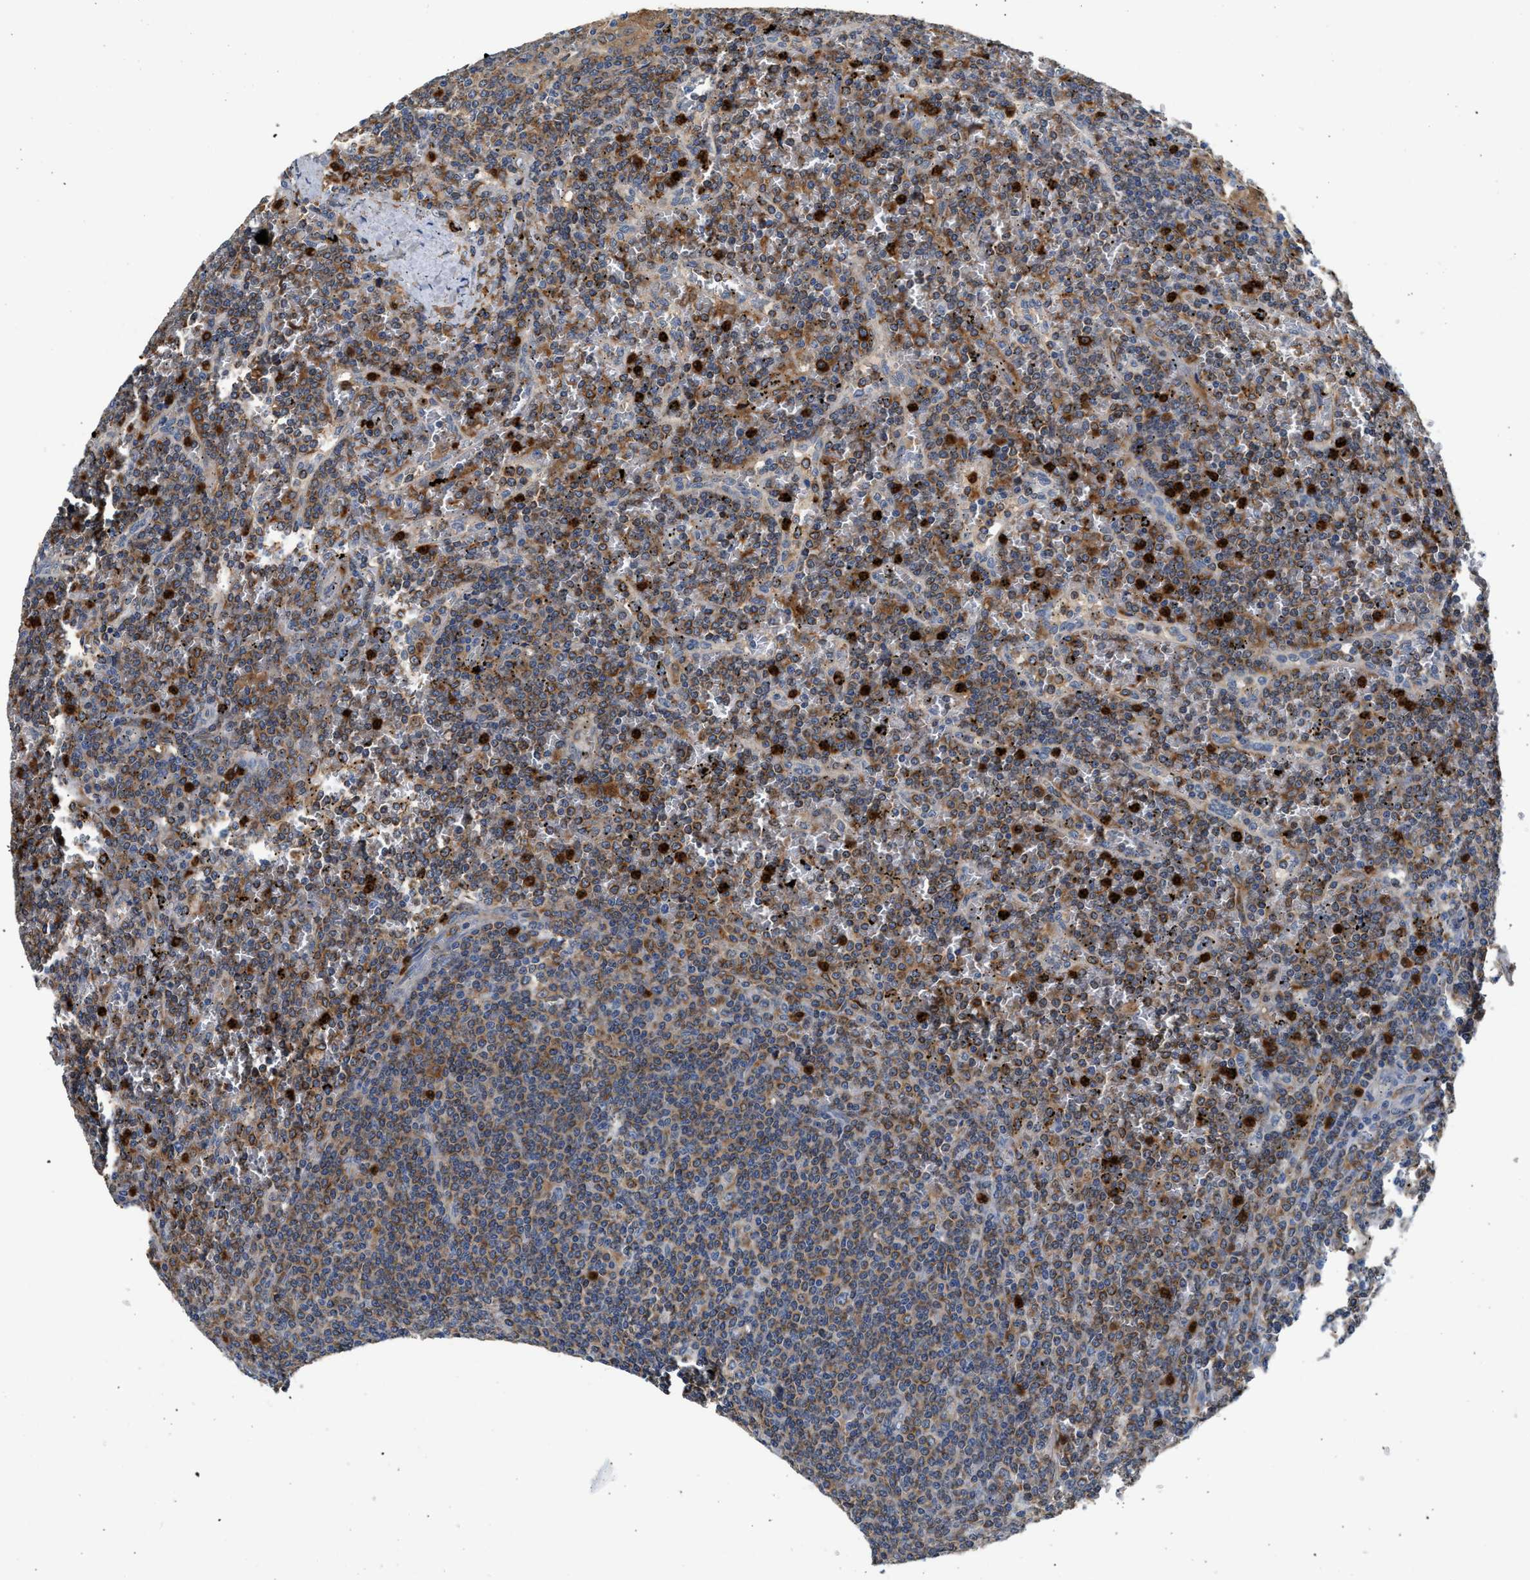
{"staining": {"intensity": "moderate", "quantity": ">75%", "location": "cytoplasmic/membranous"}, "tissue": "lymphoma", "cell_type": "Tumor cells", "image_type": "cancer", "snomed": [{"axis": "morphology", "description": "Malignant lymphoma, non-Hodgkin's type, Low grade"}, {"axis": "topography", "description": "Spleen"}], "caption": "Immunohistochemical staining of human lymphoma exhibits medium levels of moderate cytoplasmic/membranous protein staining in approximately >75% of tumor cells.", "gene": "RAB31", "patient": {"sex": "female", "age": 19}}